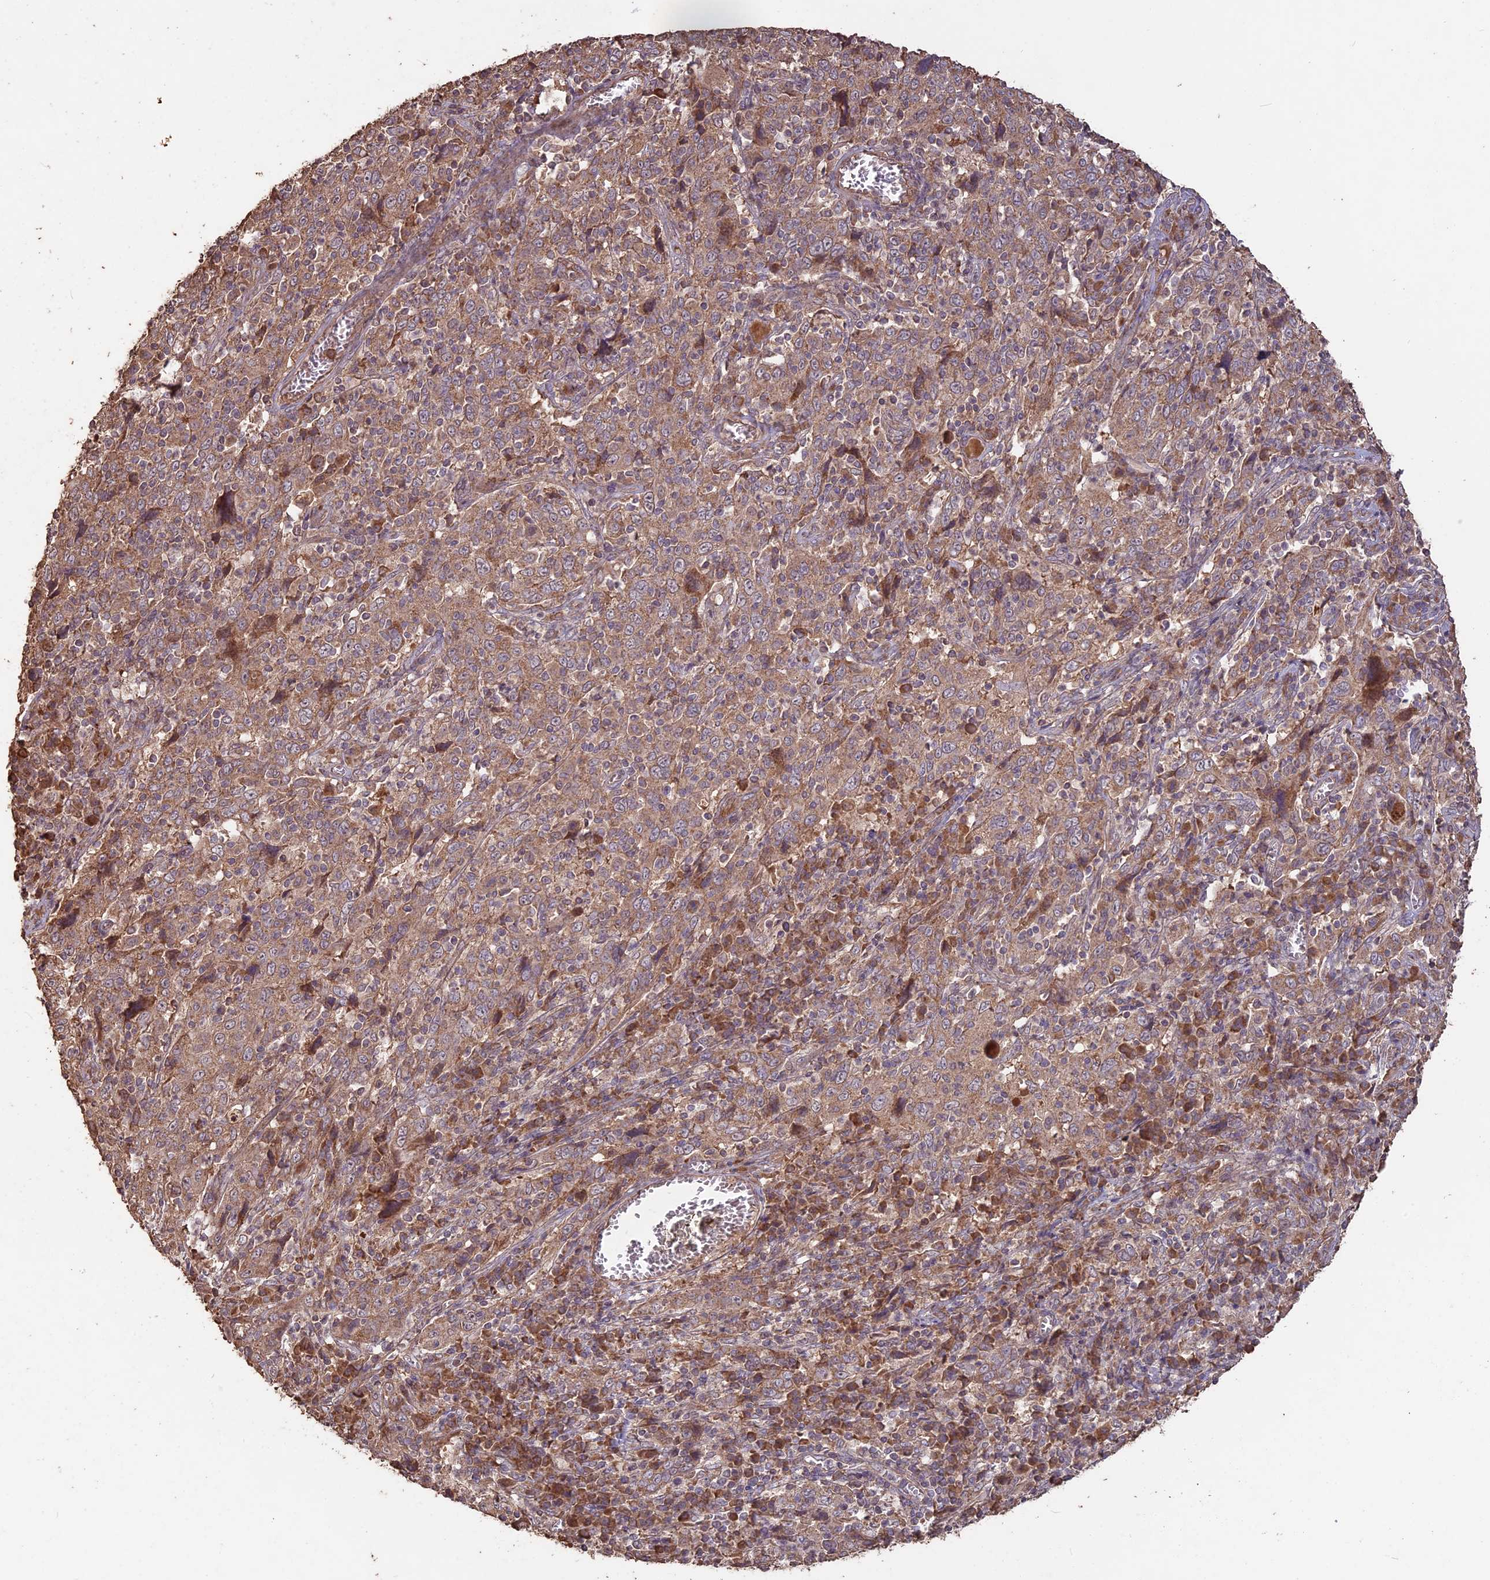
{"staining": {"intensity": "weak", "quantity": ">75%", "location": "cytoplasmic/membranous"}, "tissue": "cervical cancer", "cell_type": "Tumor cells", "image_type": "cancer", "snomed": [{"axis": "morphology", "description": "Squamous cell carcinoma, NOS"}, {"axis": "topography", "description": "Cervix"}], "caption": "Tumor cells reveal weak cytoplasmic/membranous expression in about >75% of cells in cervical cancer.", "gene": "LAYN", "patient": {"sex": "female", "age": 46}}